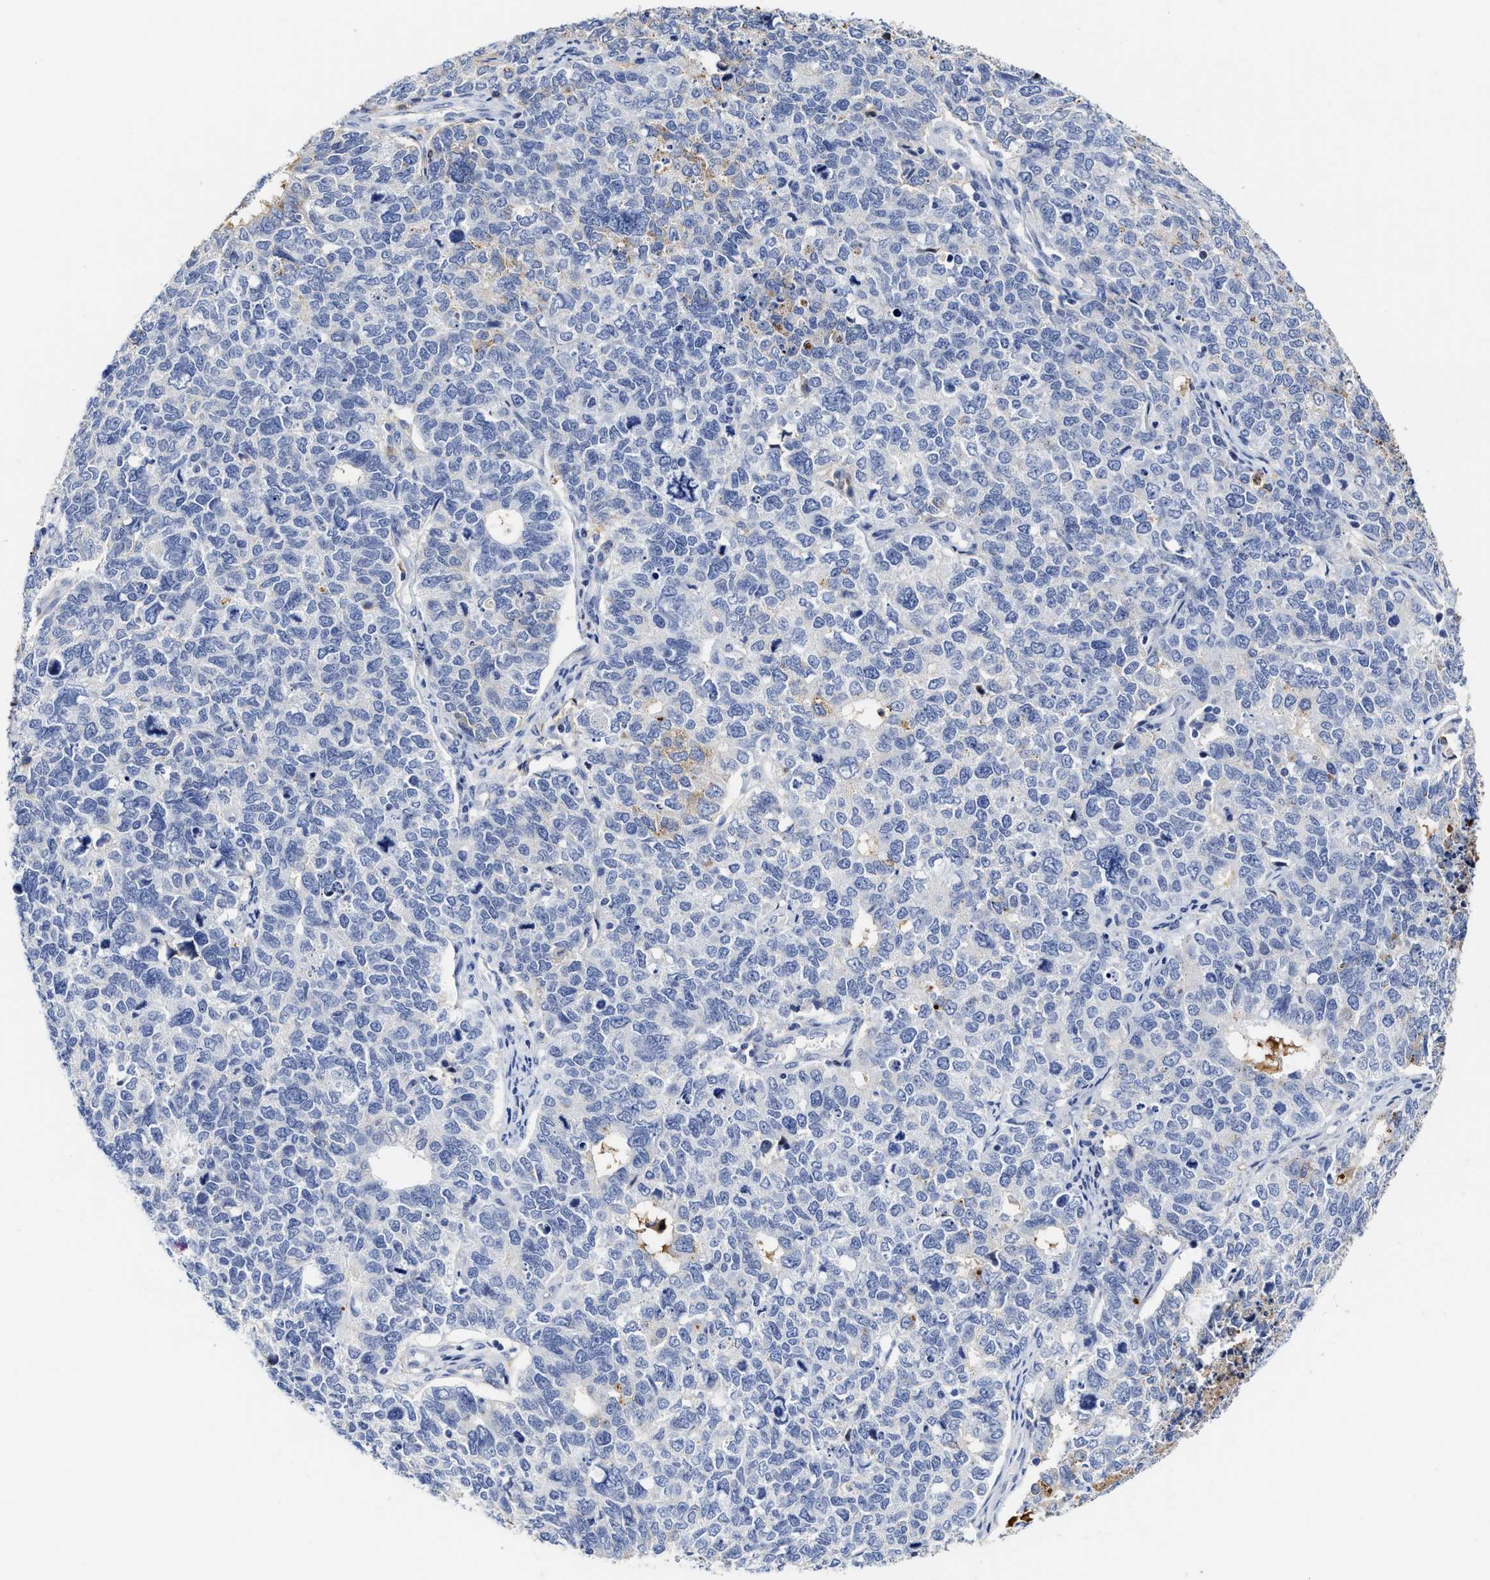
{"staining": {"intensity": "negative", "quantity": "none", "location": "none"}, "tissue": "cervical cancer", "cell_type": "Tumor cells", "image_type": "cancer", "snomed": [{"axis": "morphology", "description": "Squamous cell carcinoma, NOS"}, {"axis": "topography", "description": "Cervix"}], "caption": "Image shows no protein positivity in tumor cells of cervical cancer (squamous cell carcinoma) tissue. (Brightfield microscopy of DAB immunohistochemistry at high magnification).", "gene": "C2", "patient": {"sex": "female", "age": 63}}